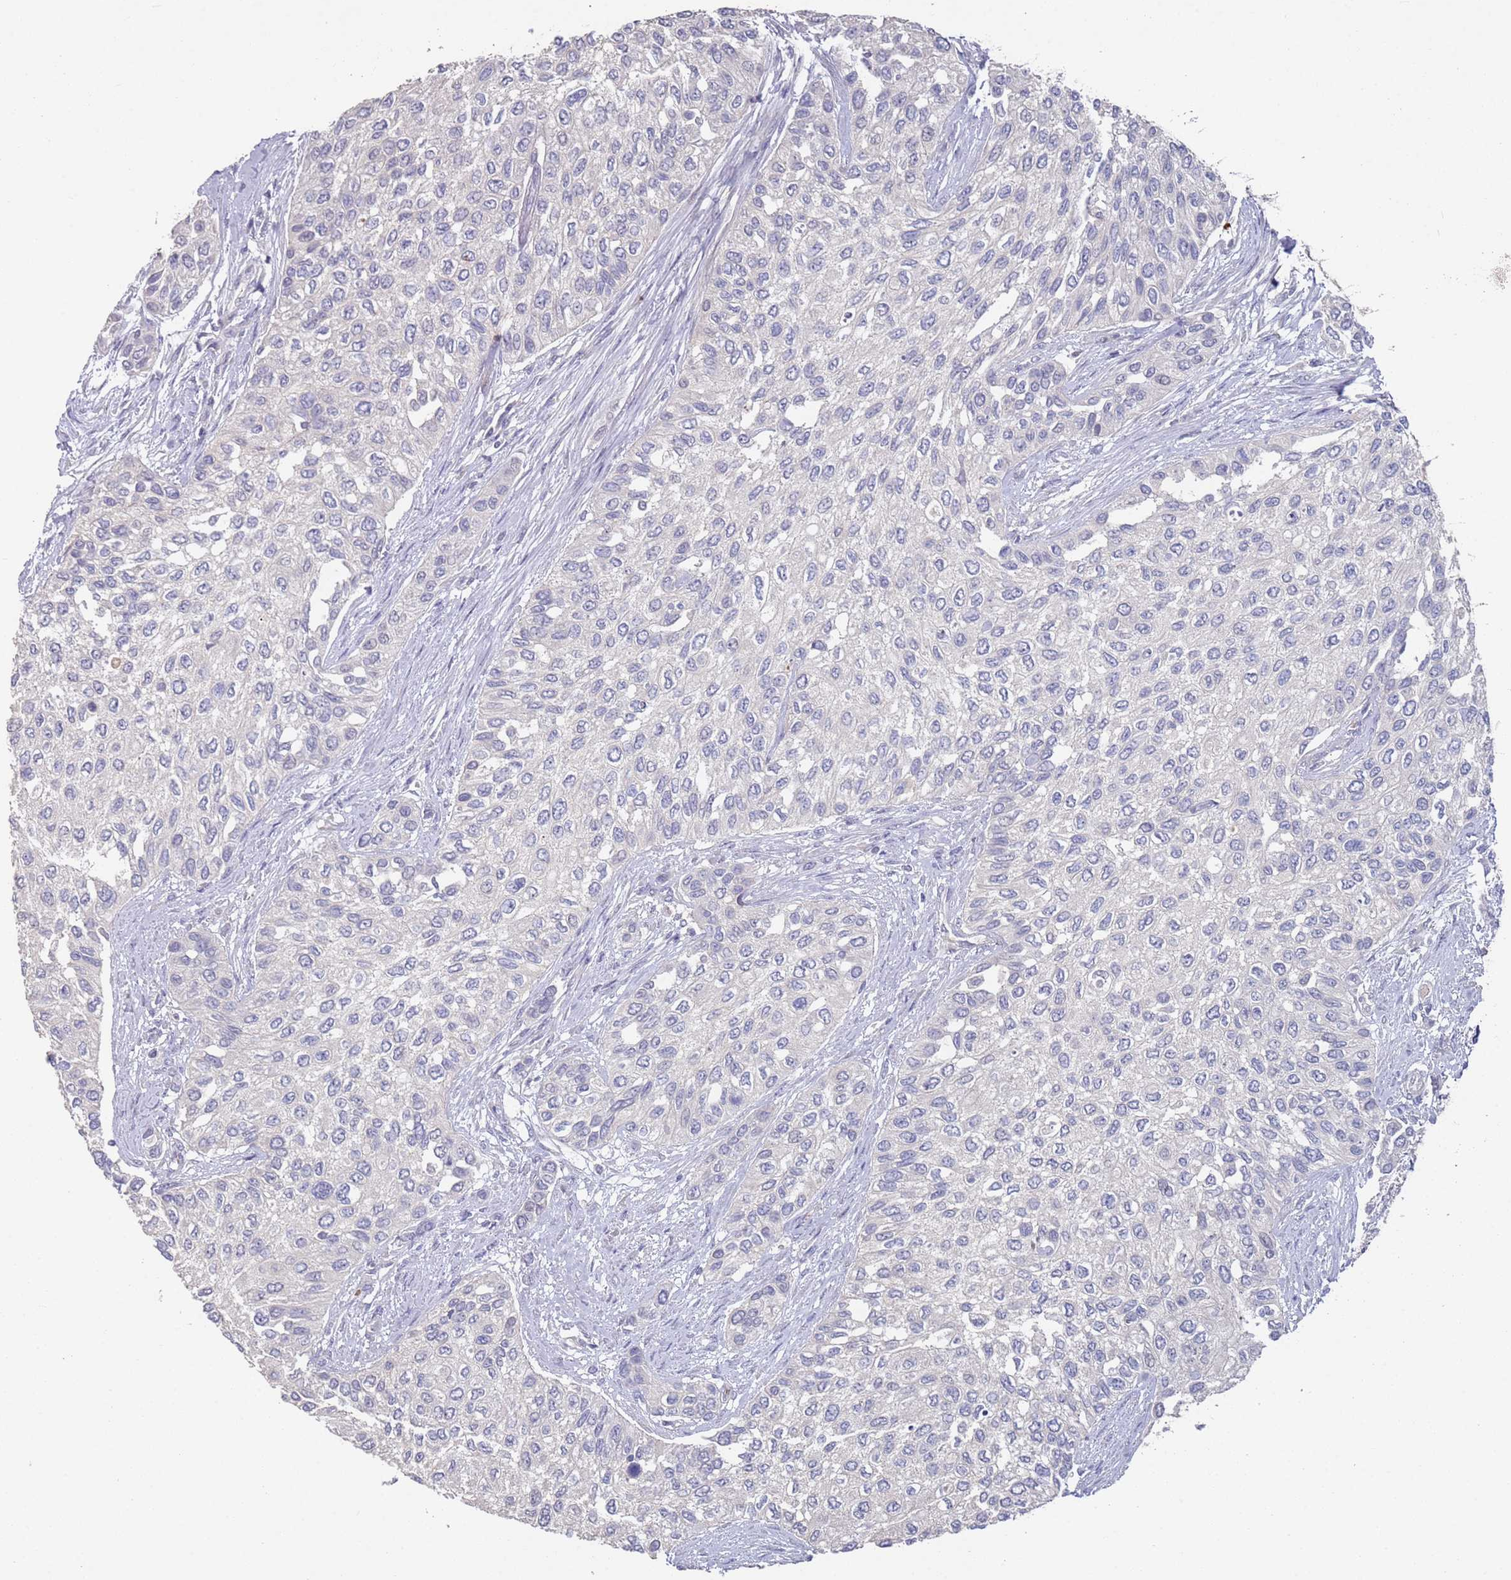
{"staining": {"intensity": "negative", "quantity": "none", "location": "none"}, "tissue": "urothelial cancer", "cell_type": "Tumor cells", "image_type": "cancer", "snomed": [{"axis": "morphology", "description": "Normal tissue, NOS"}, {"axis": "morphology", "description": "Urothelial carcinoma, High grade"}, {"axis": "topography", "description": "Vascular tissue"}, {"axis": "topography", "description": "Urinary bladder"}], "caption": "This is an immunohistochemistry (IHC) micrograph of human urothelial carcinoma (high-grade). There is no expression in tumor cells.", "gene": "LACC1", "patient": {"sex": "female", "age": 56}}